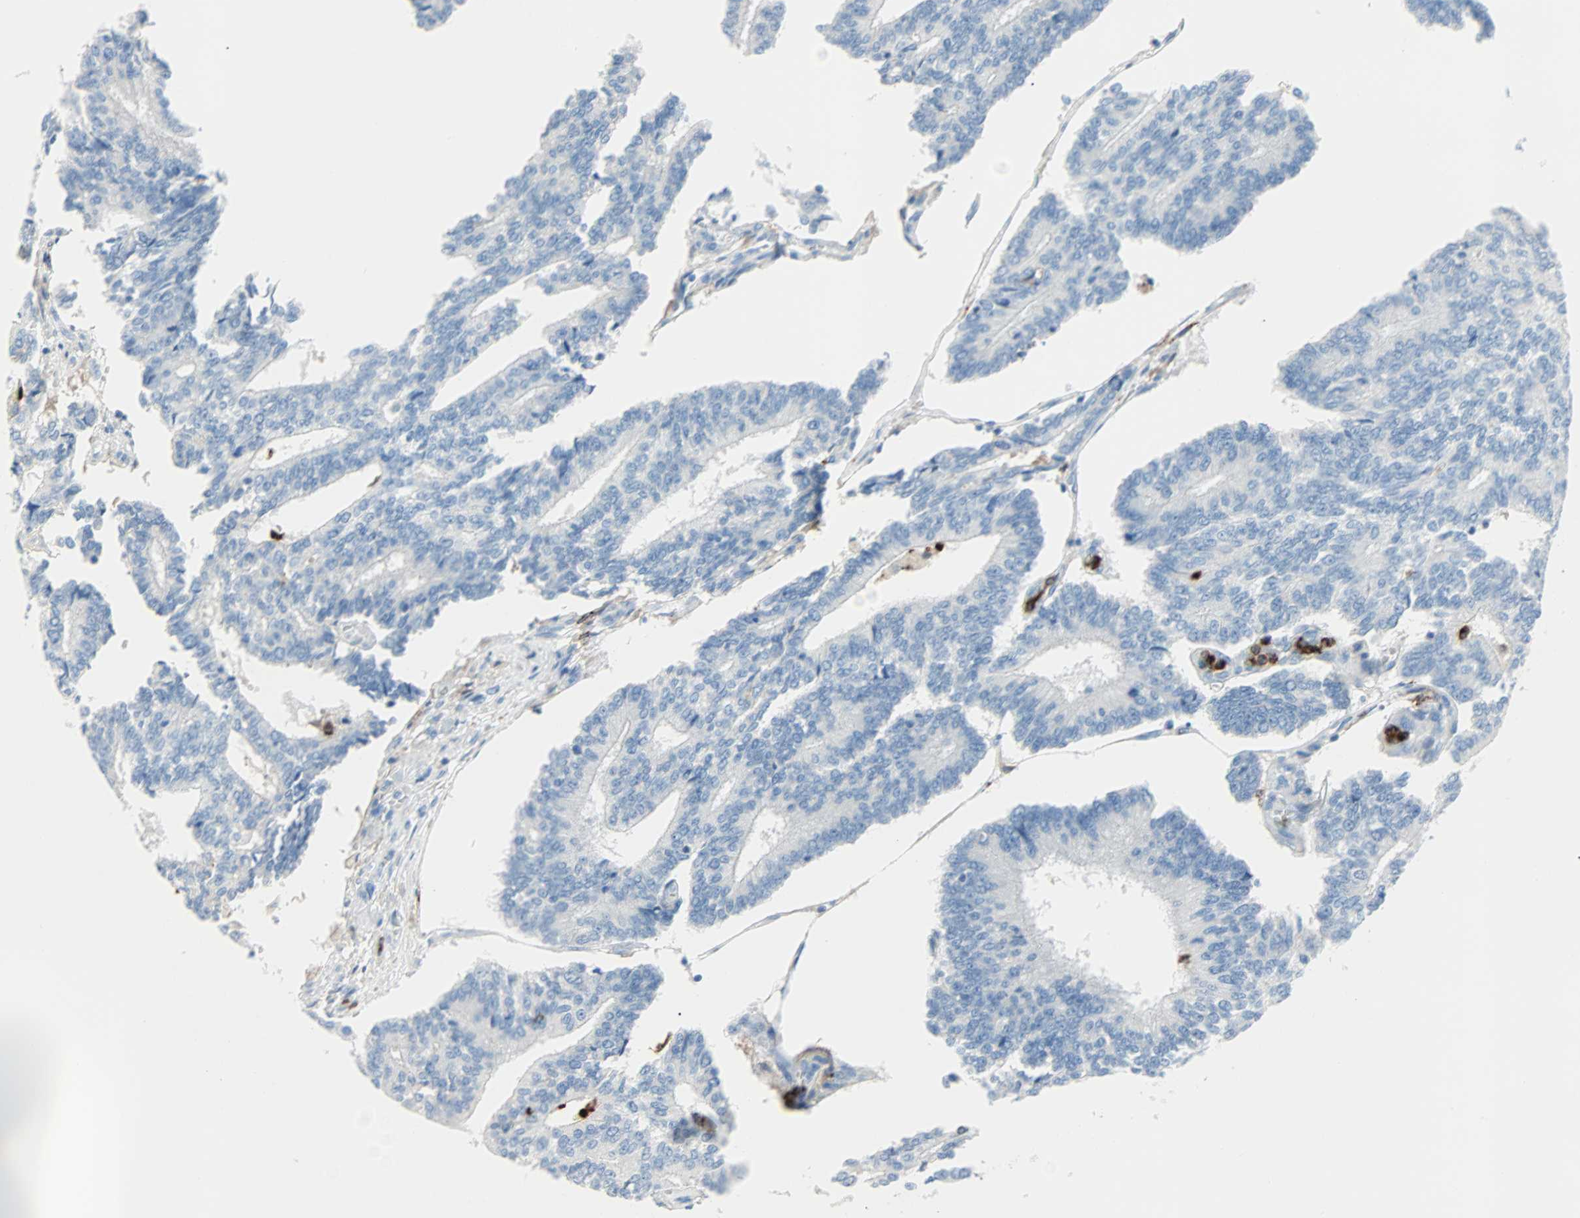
{"staining": {"intensity": "negative", "quantity": "none", "location": "none"}, "tissue": "prostate cancer", "cell_type": "Tumor cells", "image_type": "cancer", "snomed": [{"axis": "morphology", "description": "Adenocarcinoma, High grade"}, {"axis": "topography", "description": "Prostate"}], "caption": "Prostate adenocarcinoma (high-grade) was stained to show a protein in brown. There is no significant staining in tumor cells.", "gene": "CLEC4A", "patient": {"sex": "male", "age": 55}}